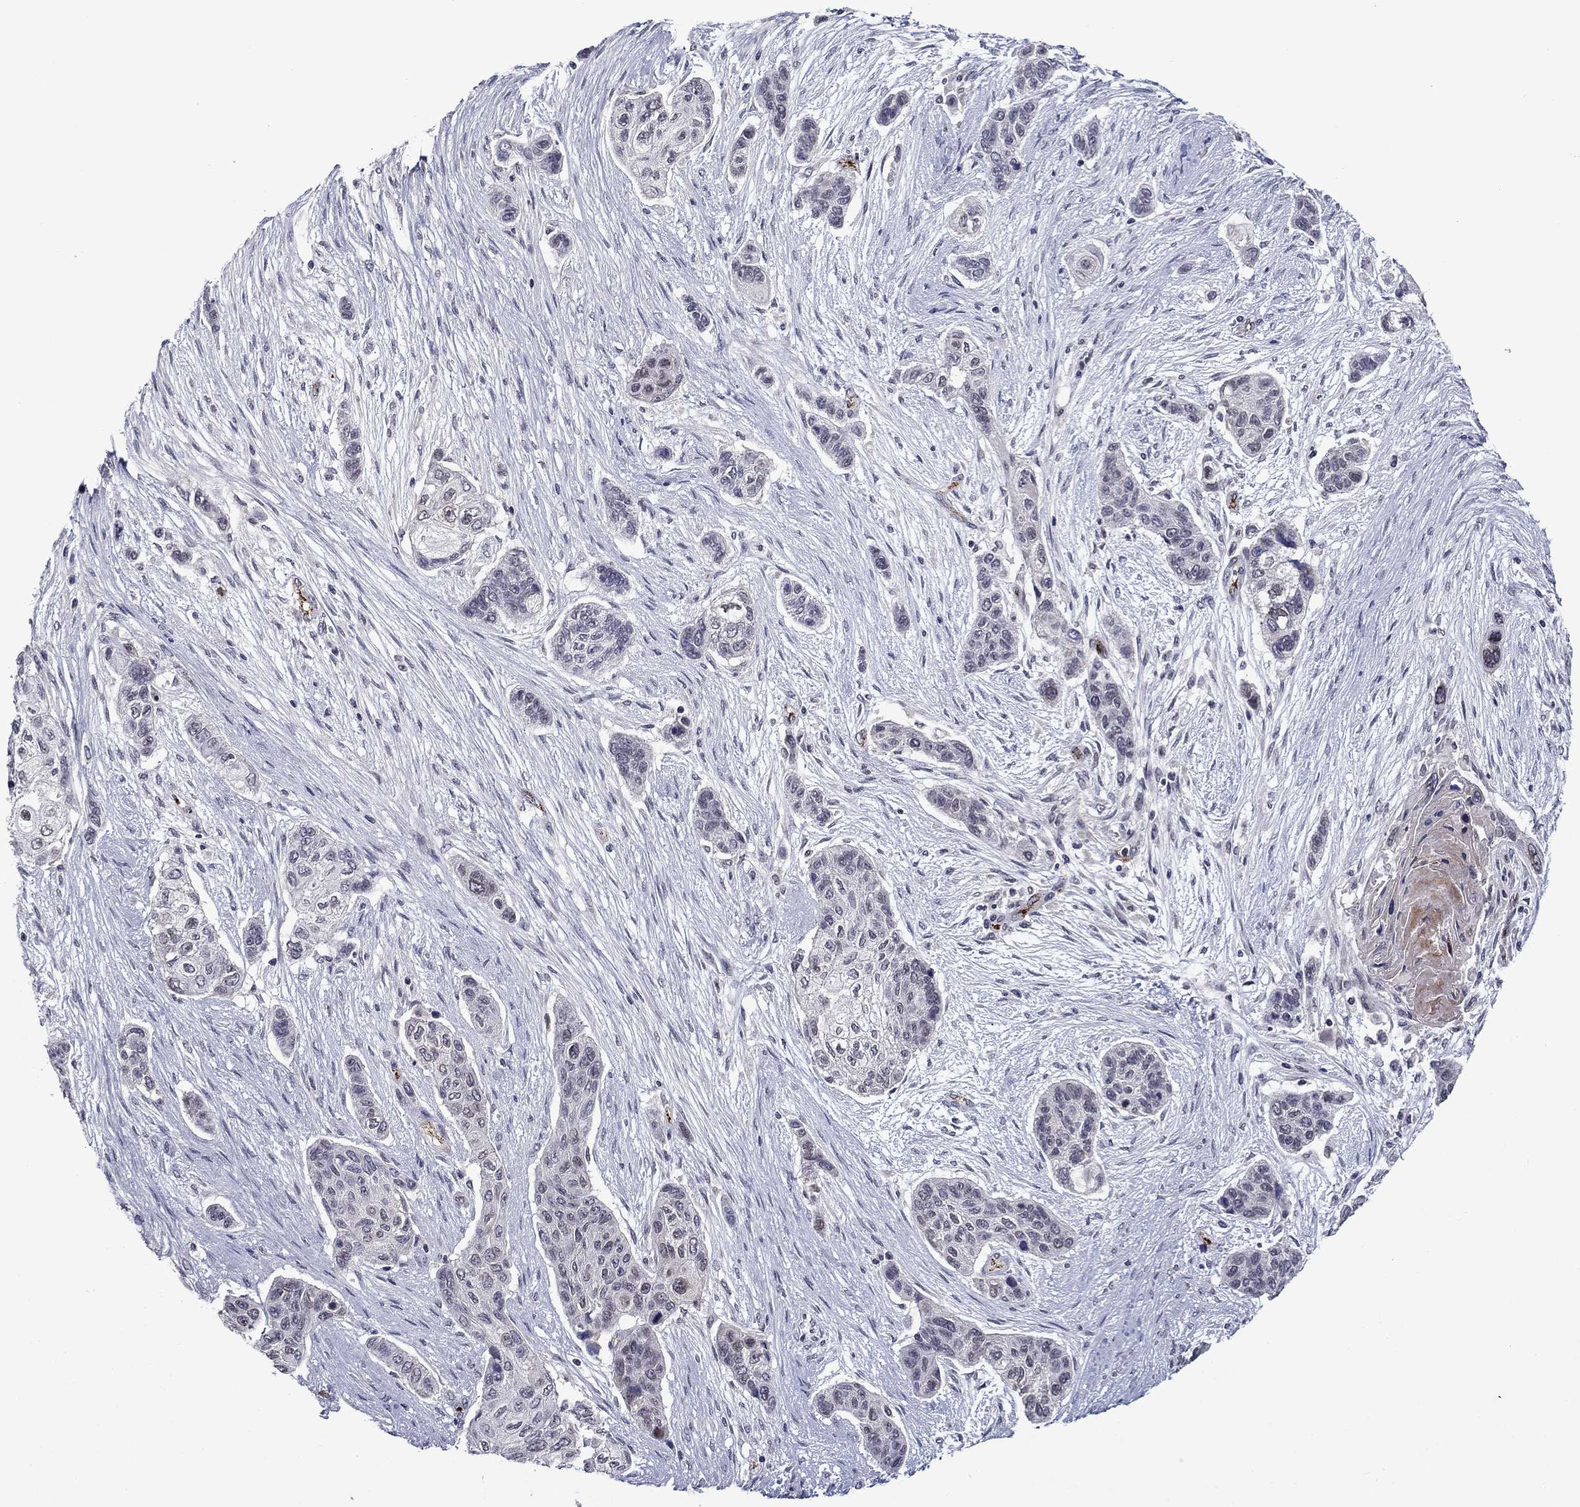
{"staining": {"intensity": "negative", "quantity": "none", "location": "none"}, "tissue": "lung cancer", "cell_type": "Tumor cells", "image_type": "cancer", "snomed": [{"axis": "morphology", "description": "Squamous cell carcinoma, NOS"}, {"axis": "topography", "description": "Lung"}], "caption": "An IHC micrograph of squamous cell carcinoma (lung) is shown. There is no staining in tumor cells of squamous cell carcinoma (lung).", "gene": "SLITRK1", "patient": {"sex": "male", "age": 69}}